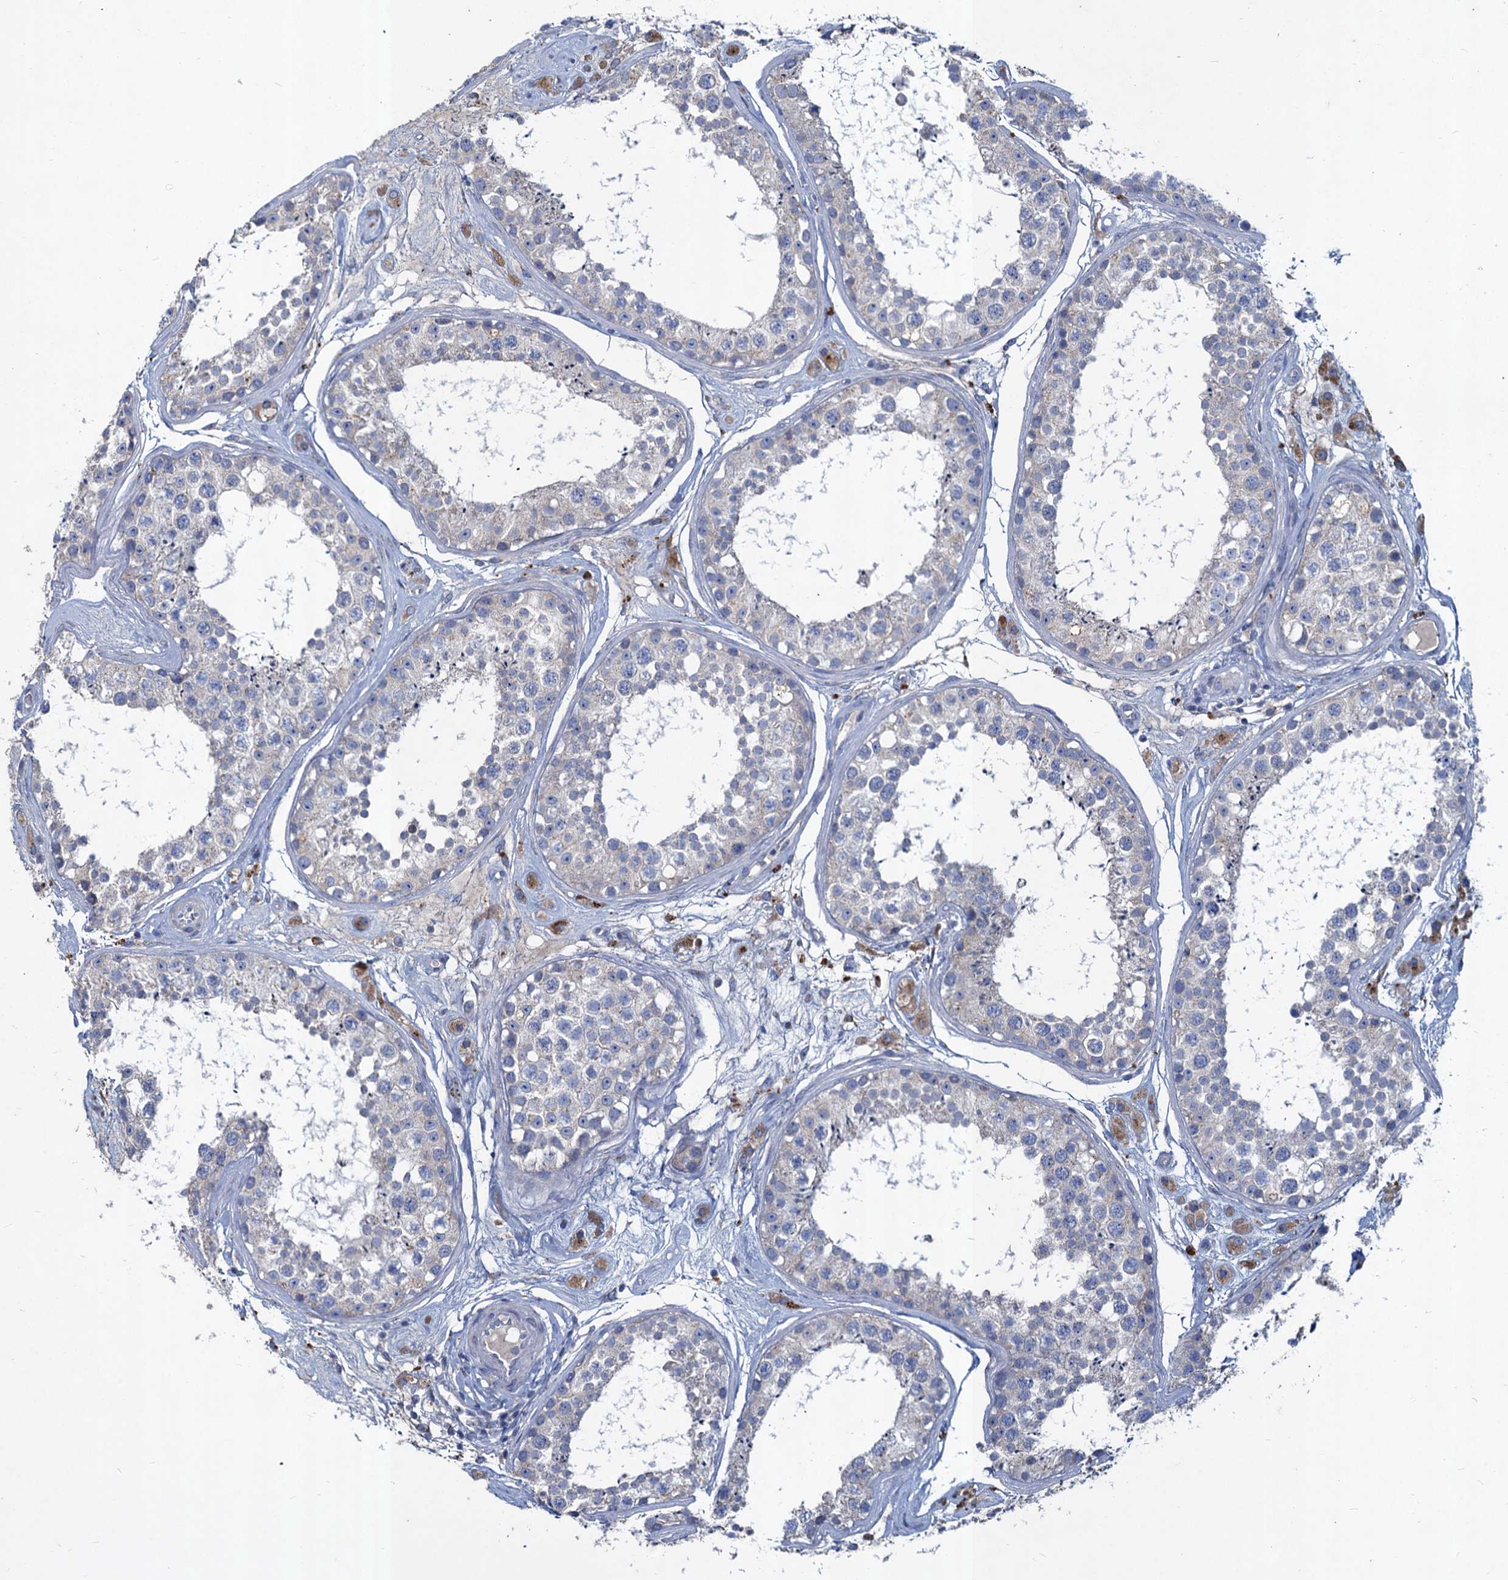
{"staining": {"intensity": "negative", "quantity": "none", "location": "none"}, "tissue": "testis", "cell_type": "Cells in seminiferous ducts", "image_type": "normal", "snomed": [{"axis": "morphology", "description": "Normal tissue, NOS"}, {"axis": "topography", "description": "Testis"}], "caption": "This image is of unremarkable testis stained with IHC to label a protein in brown with the nuclei are counter-stained blue. There is no positivity in cells in seminiferous ducts.", "gene": "TMX2", "patient": {"sex": "male", "age": 25}}